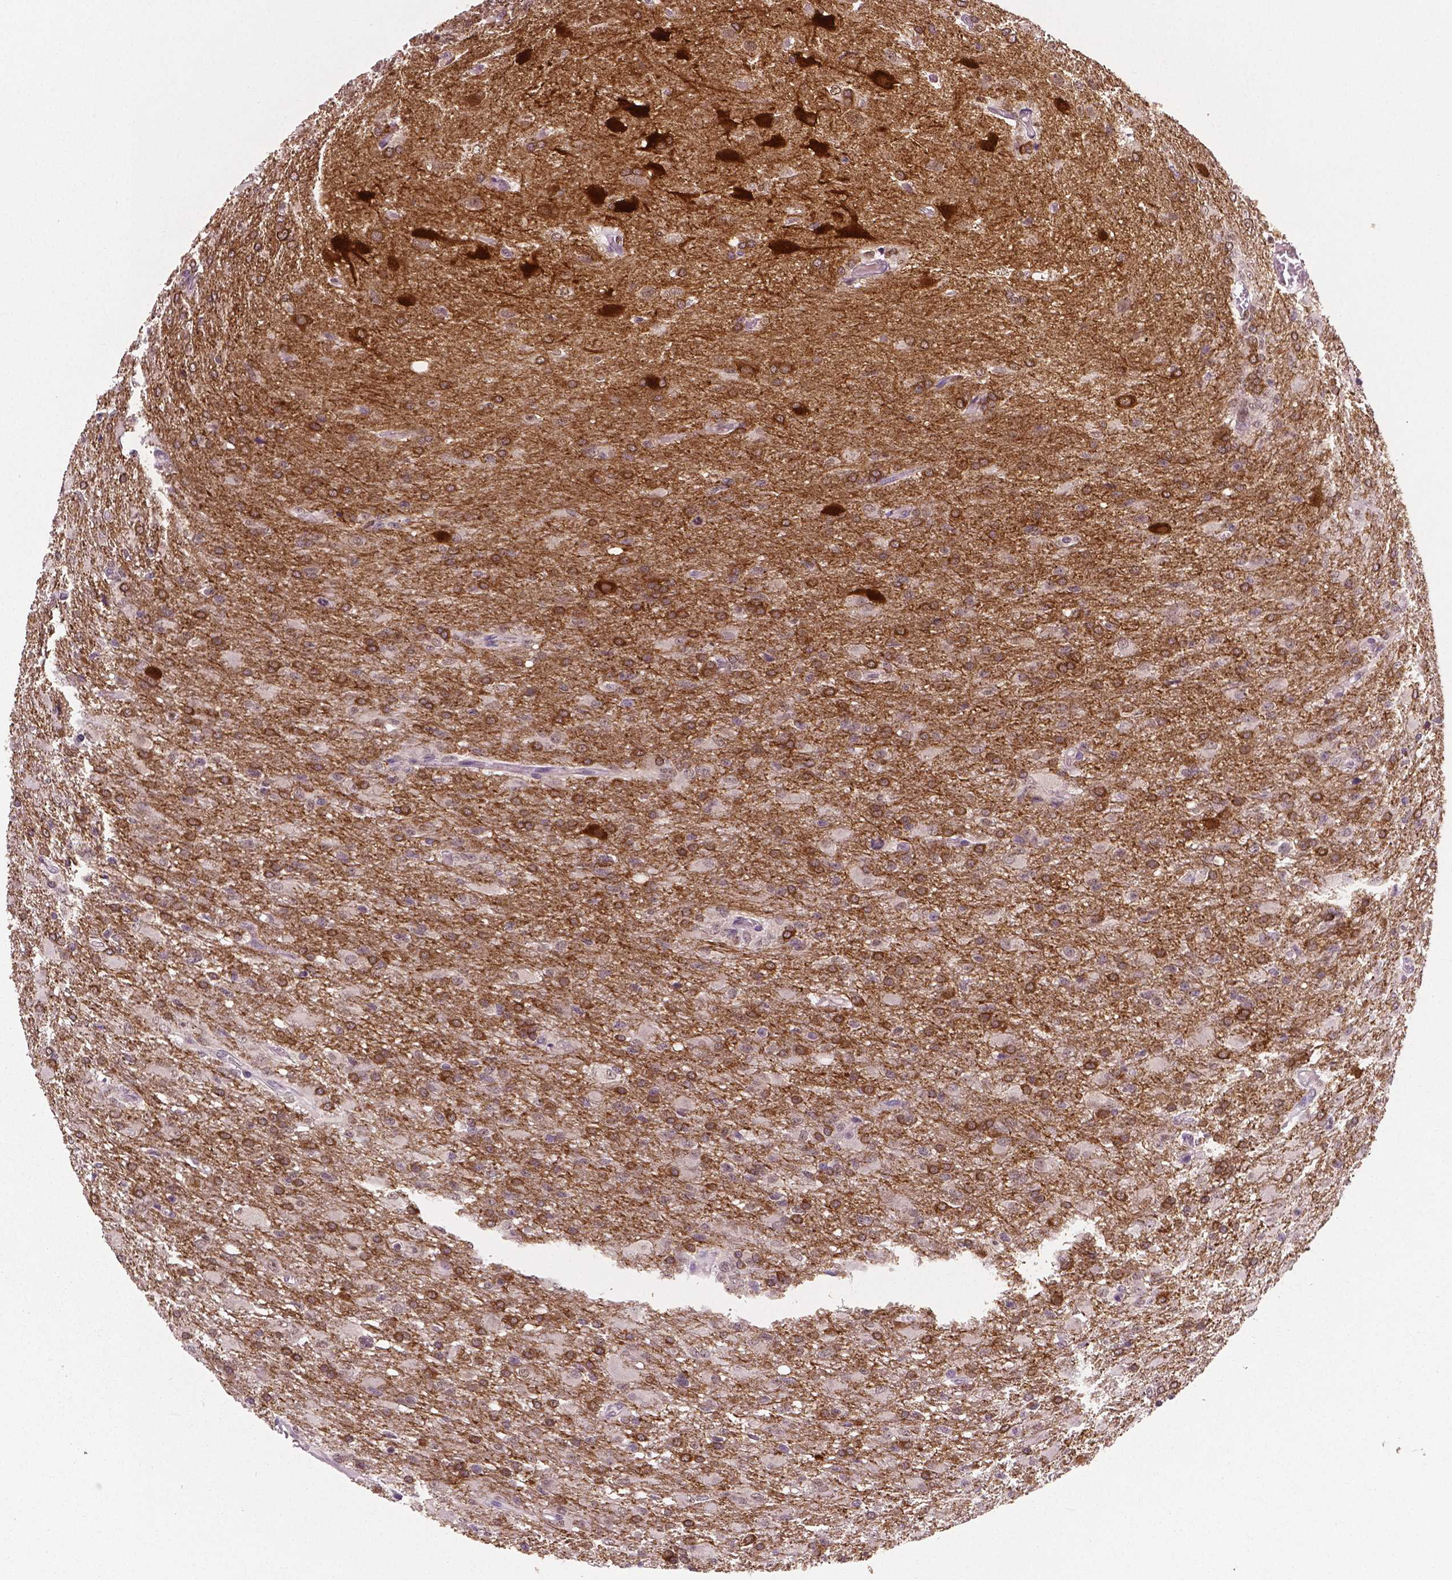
{"staining": {"intensity": "moderate", "quantity": ">75%", "location": "cytoplasmic/membranous,nuclear"}, "tissue": "glioma", "cell_type": "Tumor cells", "image_type": "cancer", "snomed": [{"axis": "morphology", "description": "Glioma, malignant, High grade"}, {"axis": "topography", "description": "Brain"}], "caption": "A high-resolution micrograph shows IHC staining of malignant glioma (high-grade), which shows moderate cytoplasmic/membranous and nuclear positivity in about >75% of tumor cells. (brown staining indicates protein expression, while blue staining denotes nuclei).", "gene": "NECAB1", "patient": {"sex": "male", "age": 68}}